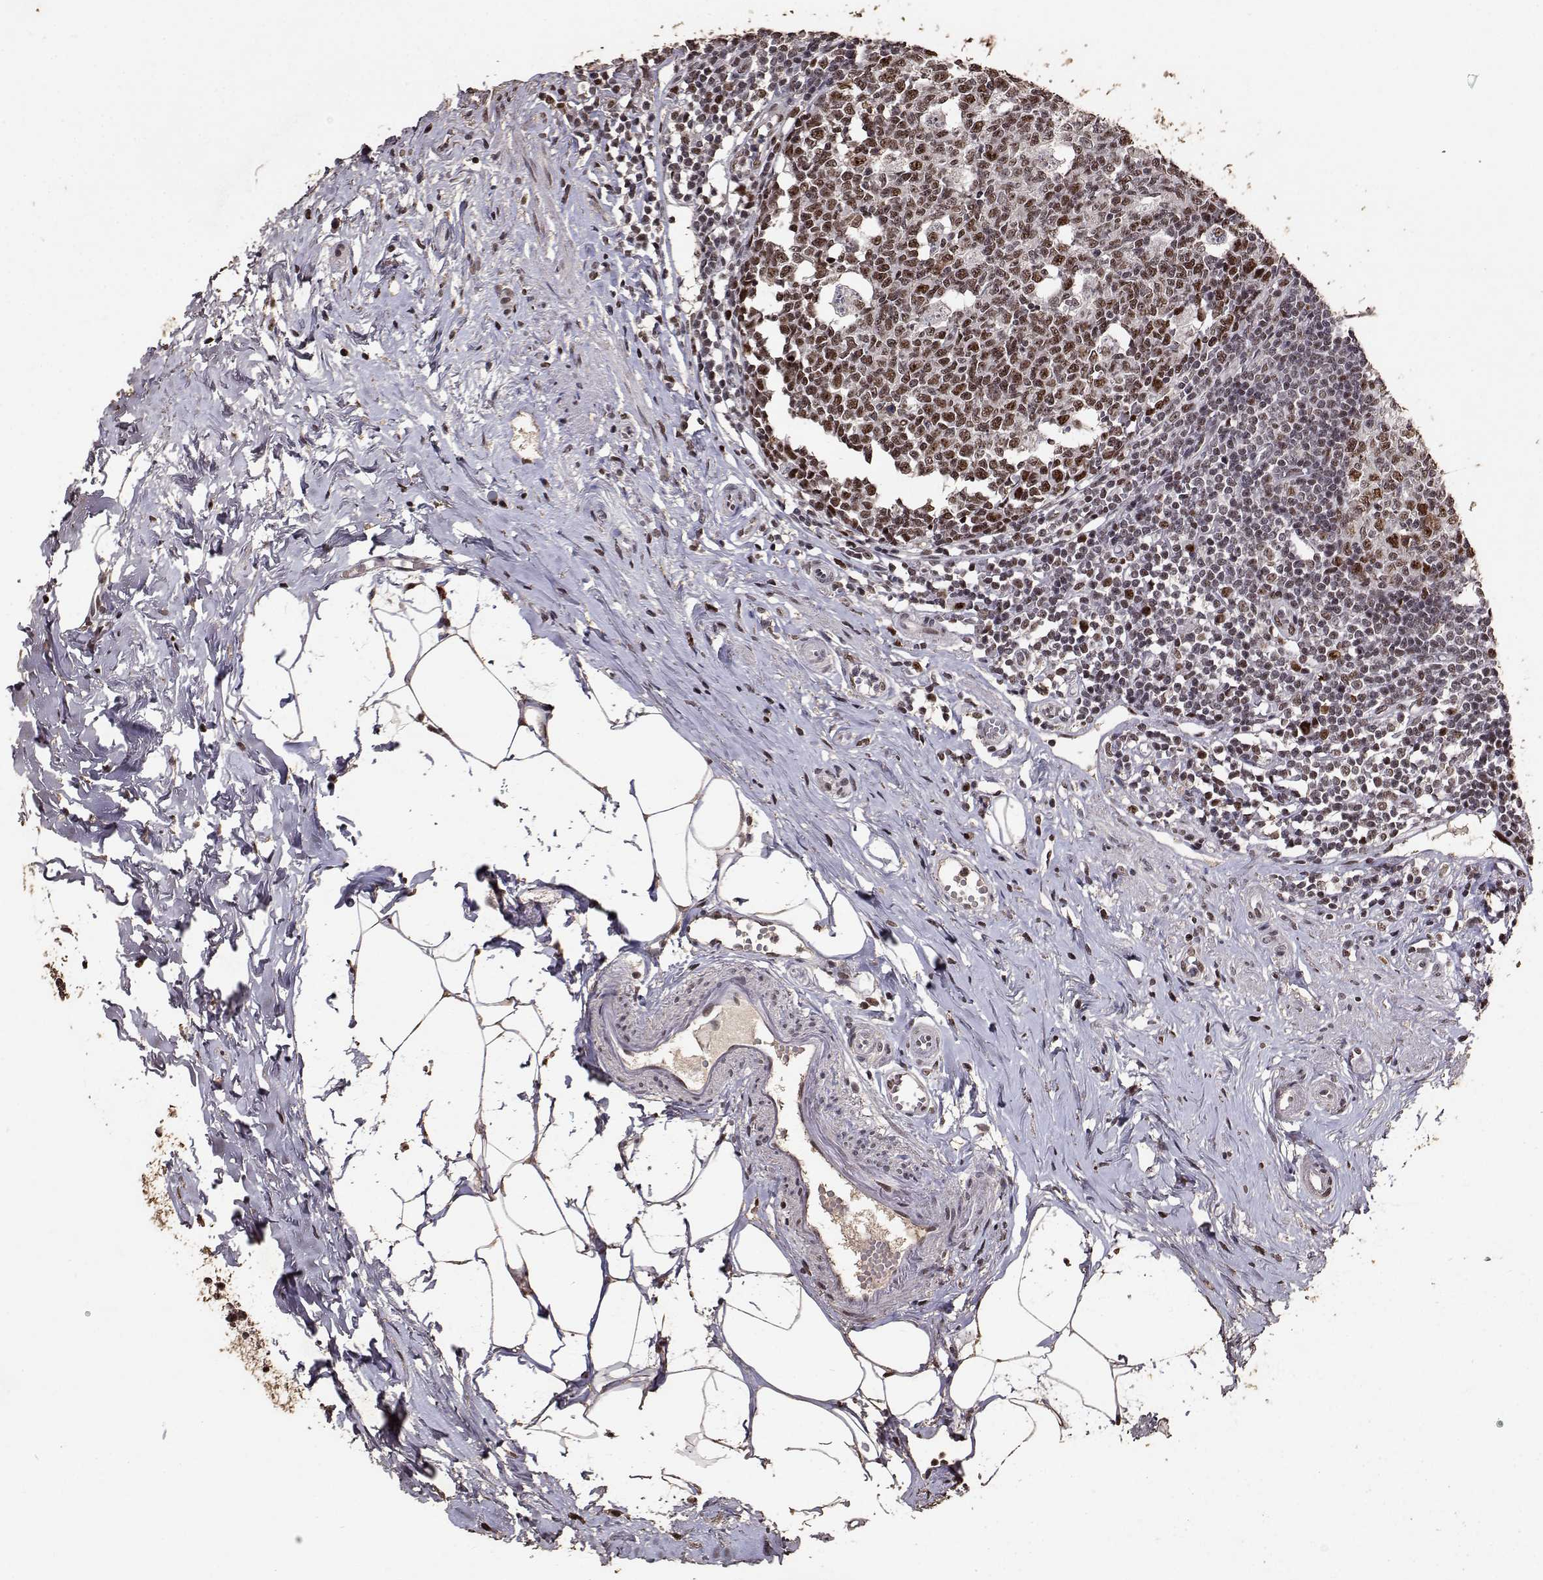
{"staining": {"intensity": "strong", "quantity": ">75%", "location": "nuclear"}, "tissue": "appendix", "cell_type": "Glandular cells", "image_type": "normal", "snomed": [{"axis": "morphology", "description": "Normal tissue, NOS"}, {"axis": "morphology", "description": "Carcinoma, endometroid"}, {"axis": "topography", "description": "Appendix"}, {"axis": "topography", "description": "Colon"}], "caption": "Immunohistochemical staining of benign appendix demonstrates high levels of strong nuclear staining in approximately >75% of glandular cells.", "gene": "TOE1", "patient": {"sex": "female", "age": 60}}